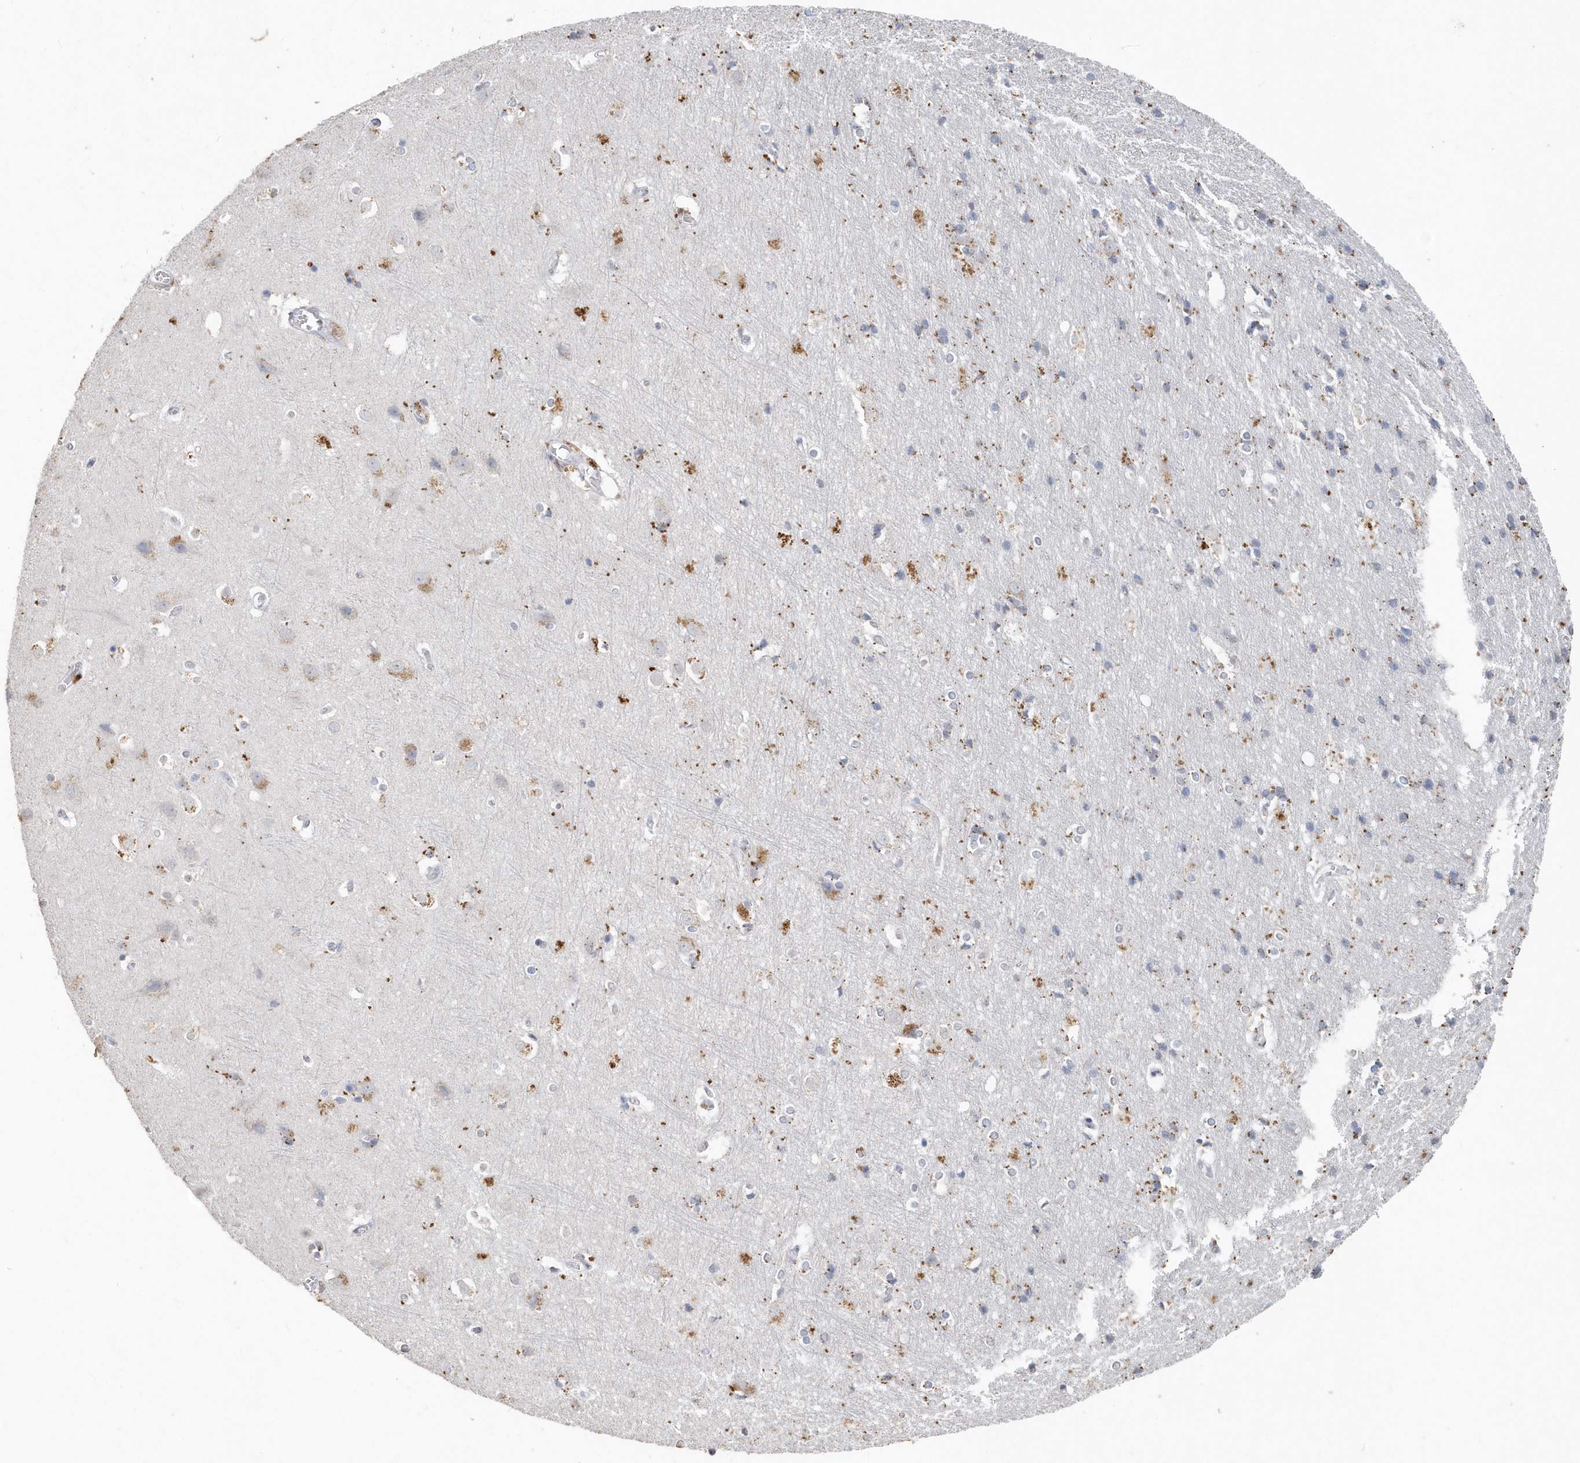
{"staining": {"intensity": "negative", "quantity": "none", "location": "none"}, "tissue": "cerebral cortex", "cell_type": "Endothelial cells", "image_type": "normal", "snomed": [{"axis": "morphology", "description": "Normal tissue, NOS"}, {"axis": "topography", "description": "Cerebral cortex"}], "caption": "Immunohistochemistry photomicrograph of benign cerebral cortex: cerebral cortex stained with DAB (3,3'-diaminobenzidine) exhibits no significant protein staining in endothelial cells.", "gene": "PDCD1", "patient": {"sex": "male", "age": 54}}